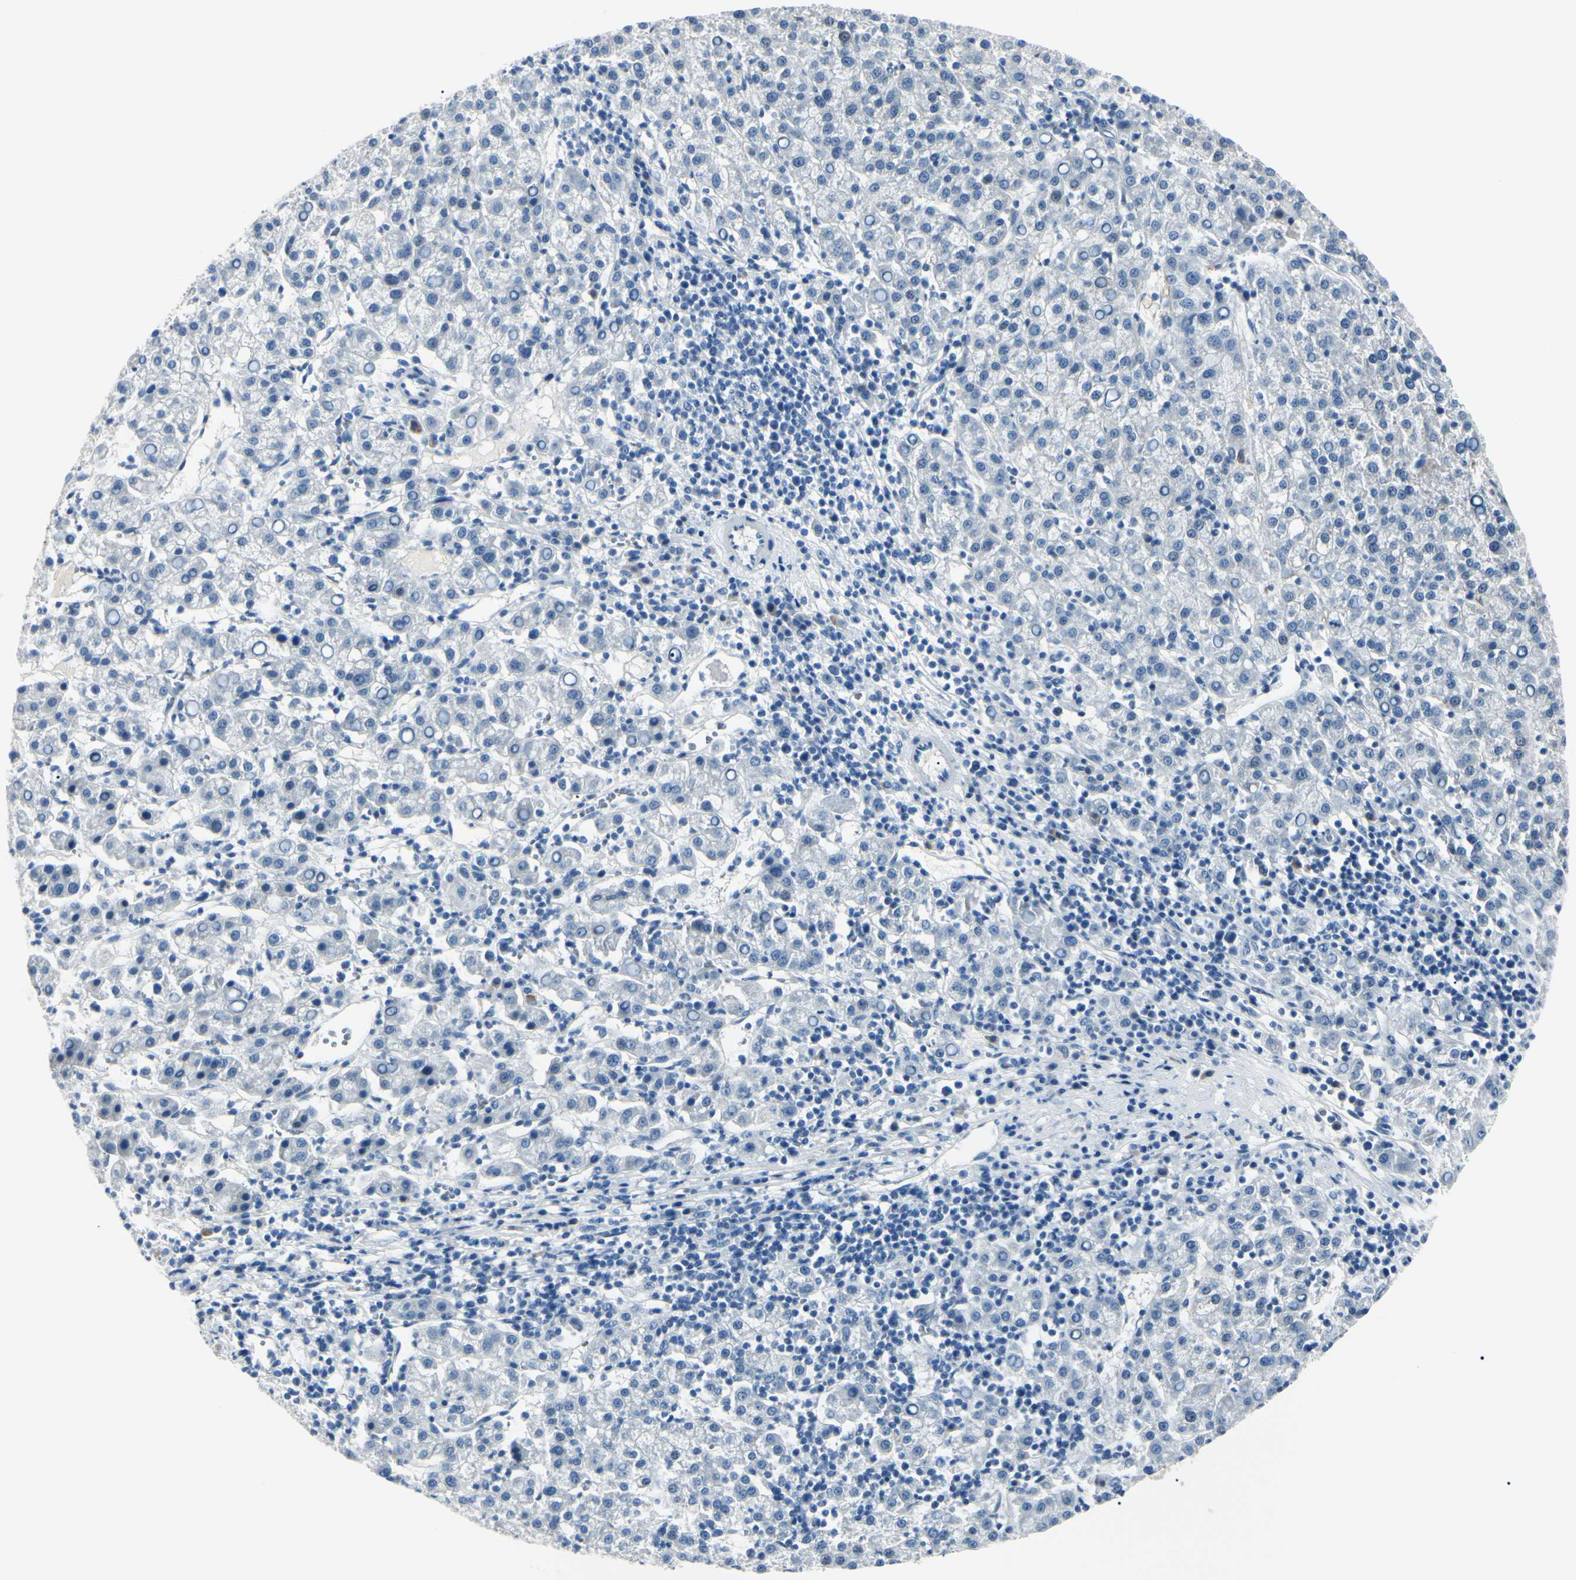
{"staining": {"intensity": "negative", "quantity": "none", "location": "none"}, "tissue": "liver cancer", "cell_type": "Tumor cells", "image_type": "cancer", "snomed": [{"axis": "morphology", "description": "Carcinoma, Hepatocellular, NOS"}, {"axis": "topography", "description": "Liver"}], "caption": "Immunohistochemistry of human liver cancer (hepatocellular carcinoma) reveals no expression in tumor cells. The staining was performed using DAB (3,3'-diaminobenzidine) to visualize the protein expression in brown, while the nuclei were stained in blue with hematoxylin (Magnification: 20x).", "gene": "CA2", "patient": {"sex": "female", "age": 58}}